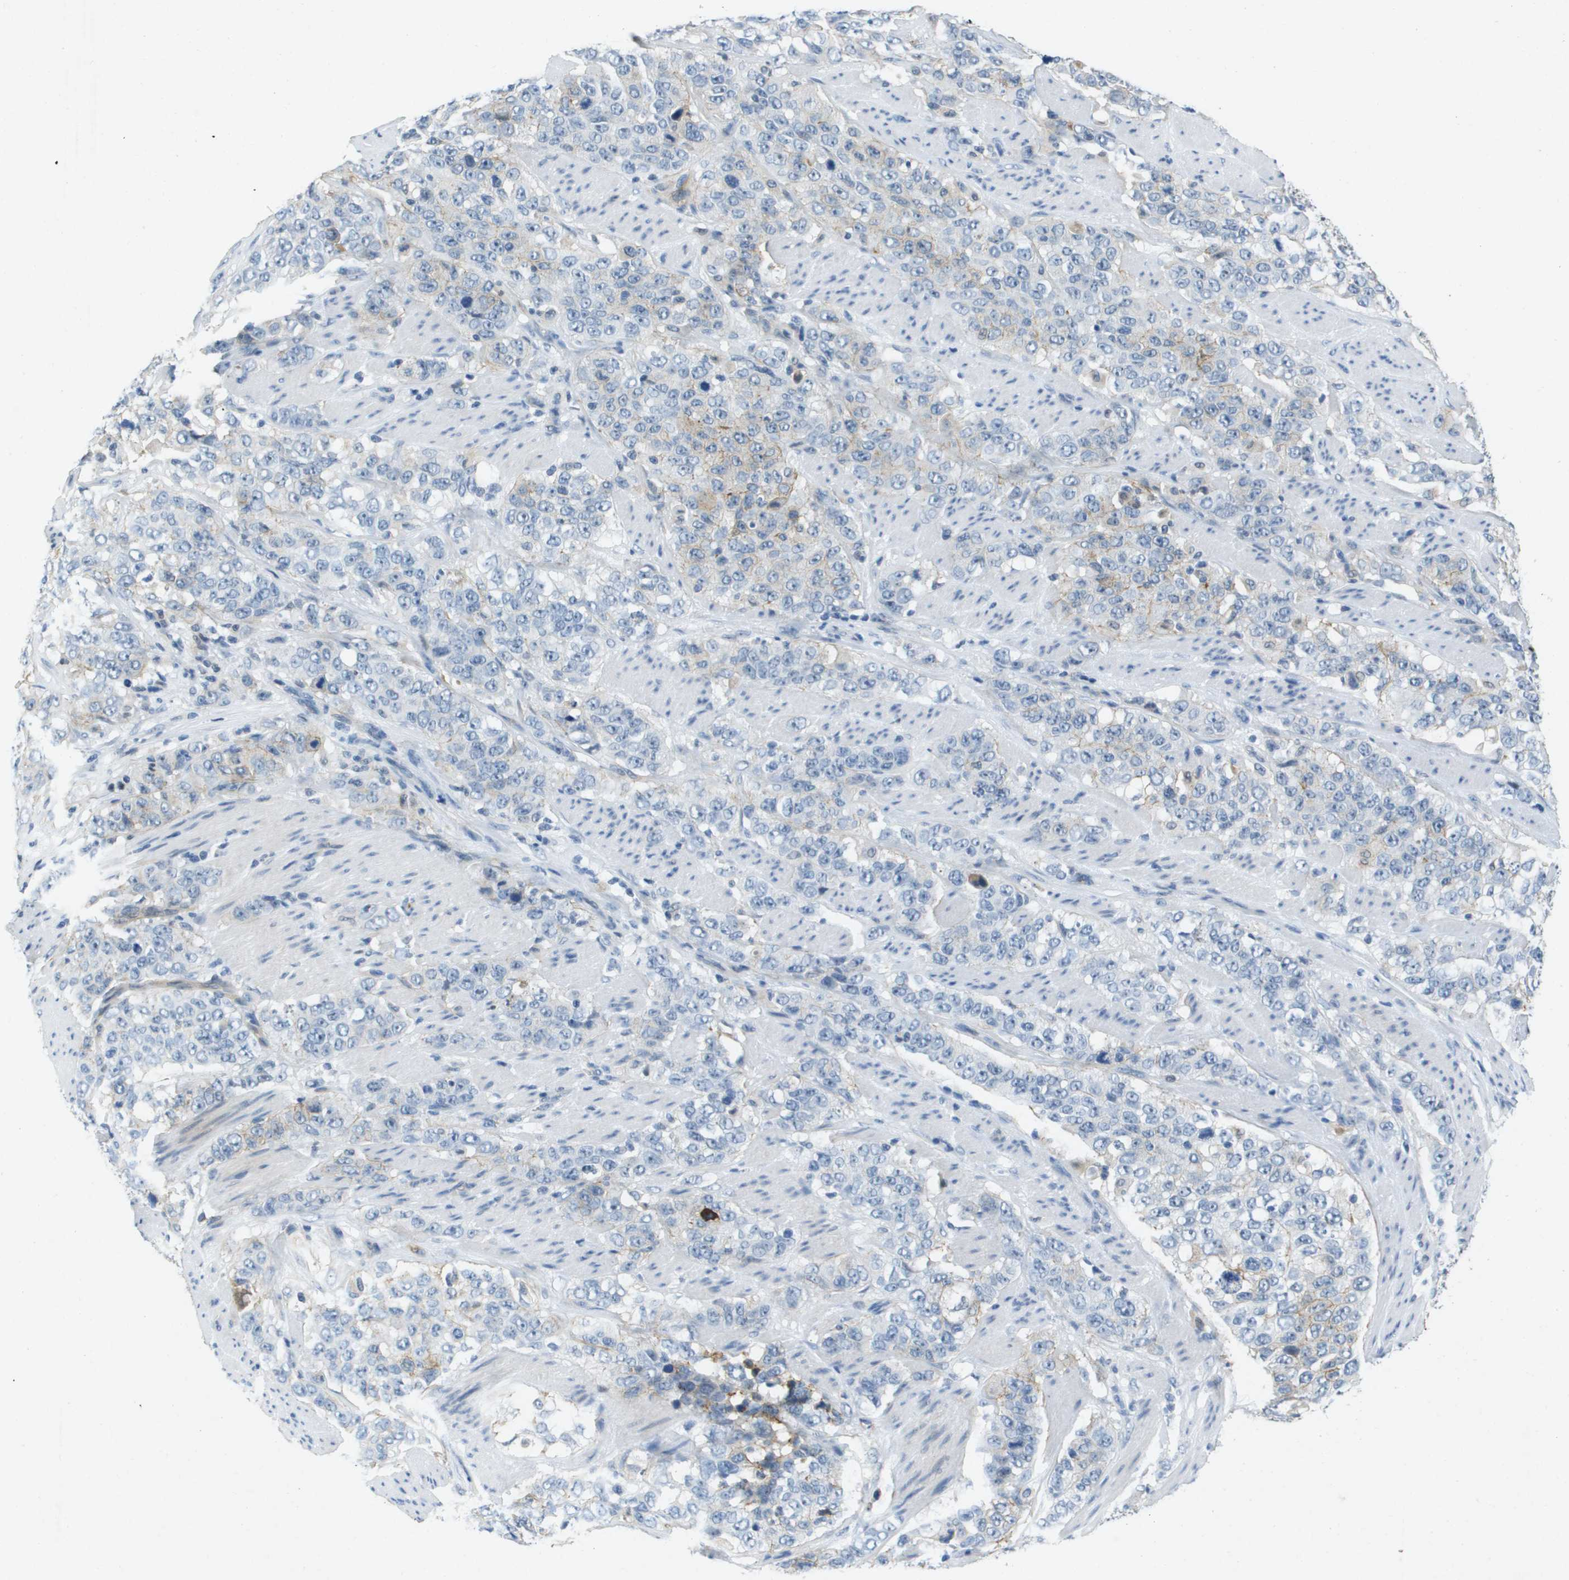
{"staining": {"intensity": "moderate", "quantity": "<25%", "location": "cytoplasmic/membranous"}, "tissue": "stomach cancer", "cell_type": "Tumor cells", "image_type": "cancer", "snomed": [{"axis": "morphology", "description": "Adenocarcinoma, NOS"}, {"axis": "topography", "description": "Stomach"}], "caption": "Human stomach cancer (adenocarcinoma) stained with a brown dye displays moderate cytoplasmic/membranous positive staining in approximately <25% of tumor cells.", "gene": "ITGA6", "patient": {"sex": "male", "age": 48}}